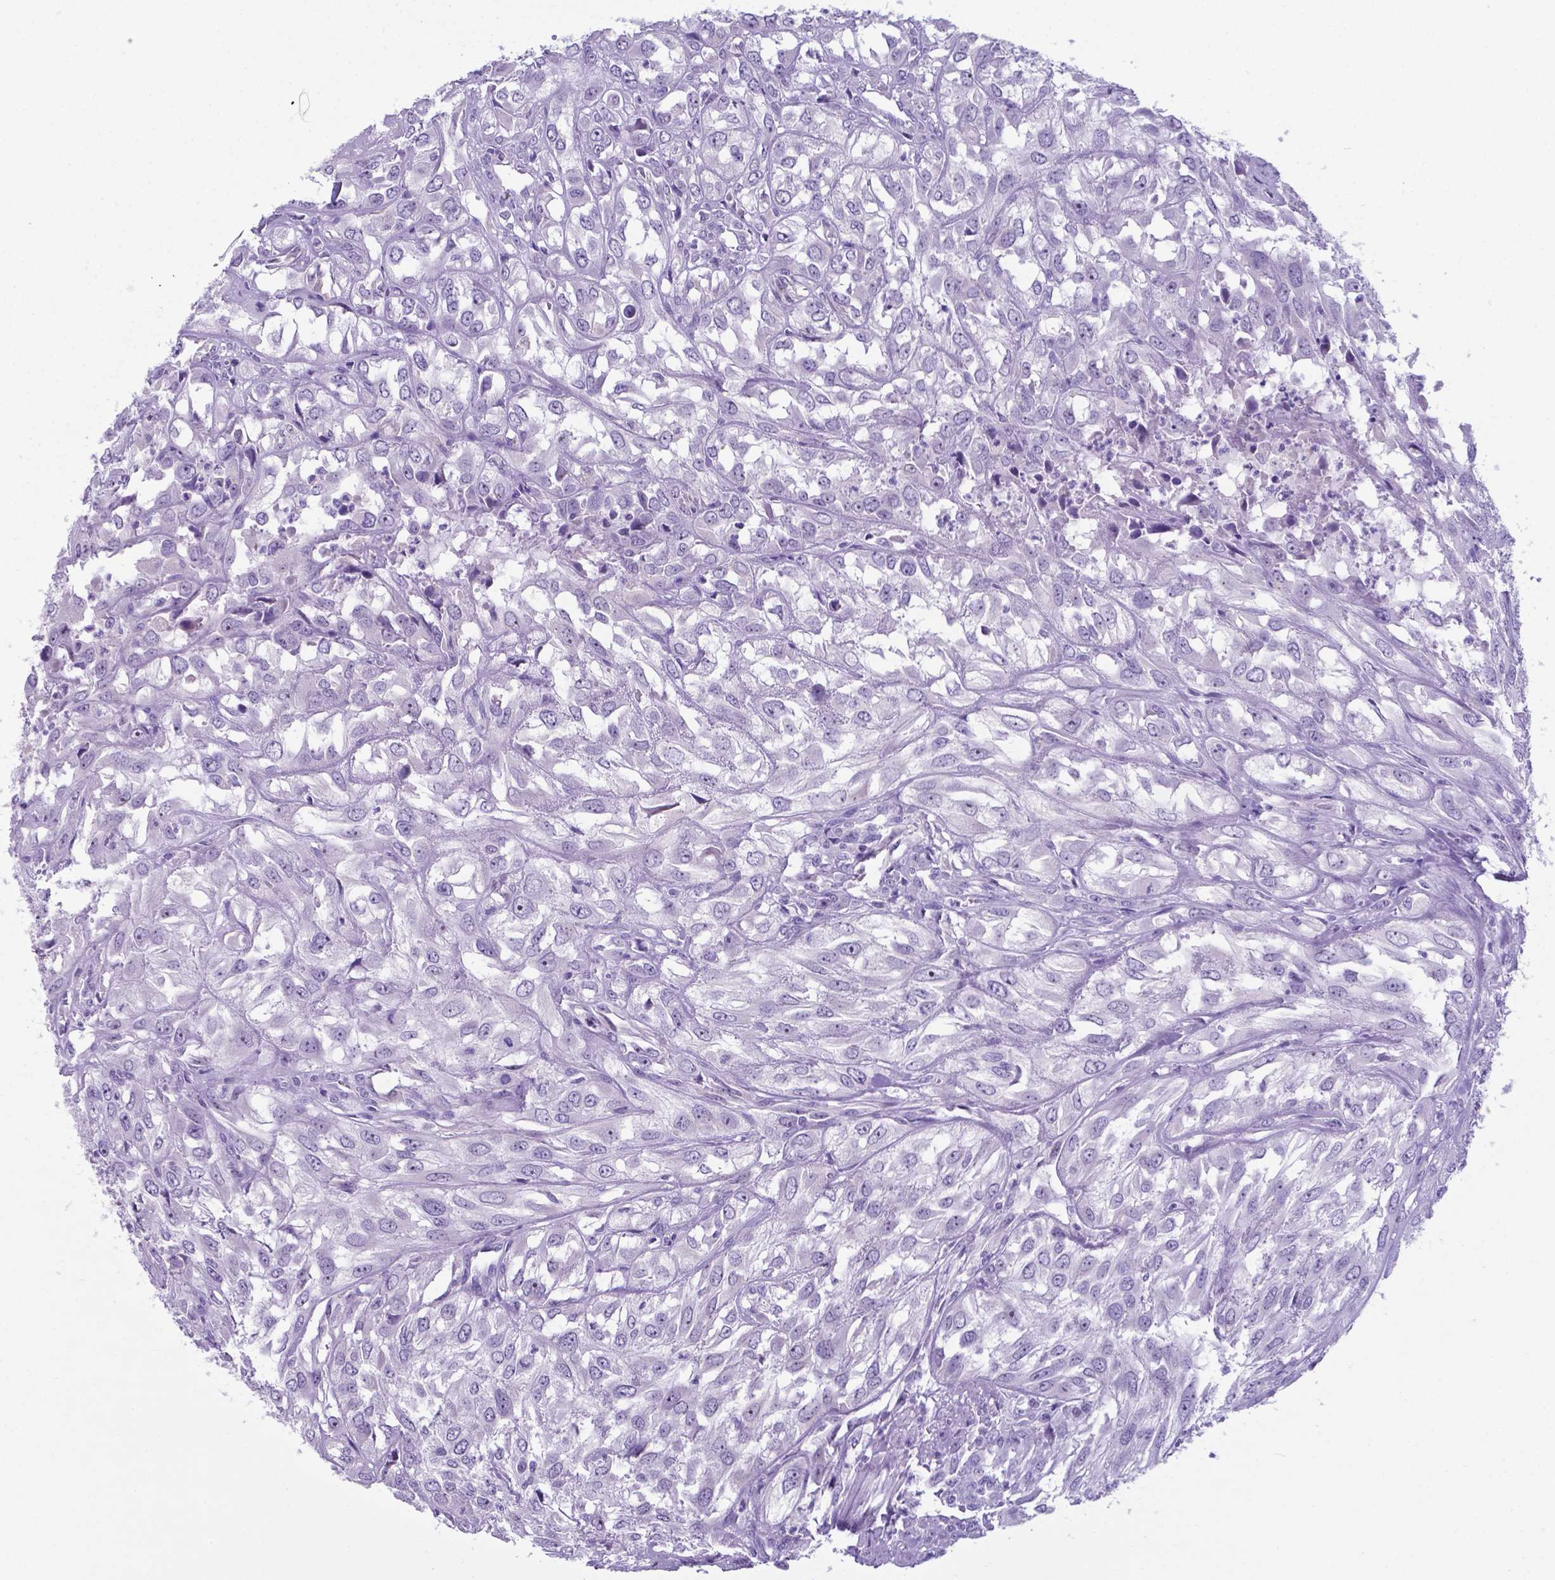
{"staining": {"intensity": "negative", "quantity": "none", "location": "none"}, "tissue": "urothelial cancer", "cell_type": "Tumor cells", "image_type": "cancer", "snomed": [{"axis": "morphology", "description": "Urothelial carcinoma, High grade"}, {"axis": "topography", "description": "Urinary bladder"}], "caption": "The micrograph shows no staining of tumor cells in urothelial cancer.", "gene": "AP5B1", "patient": {"sex": "male", "age": 67}}